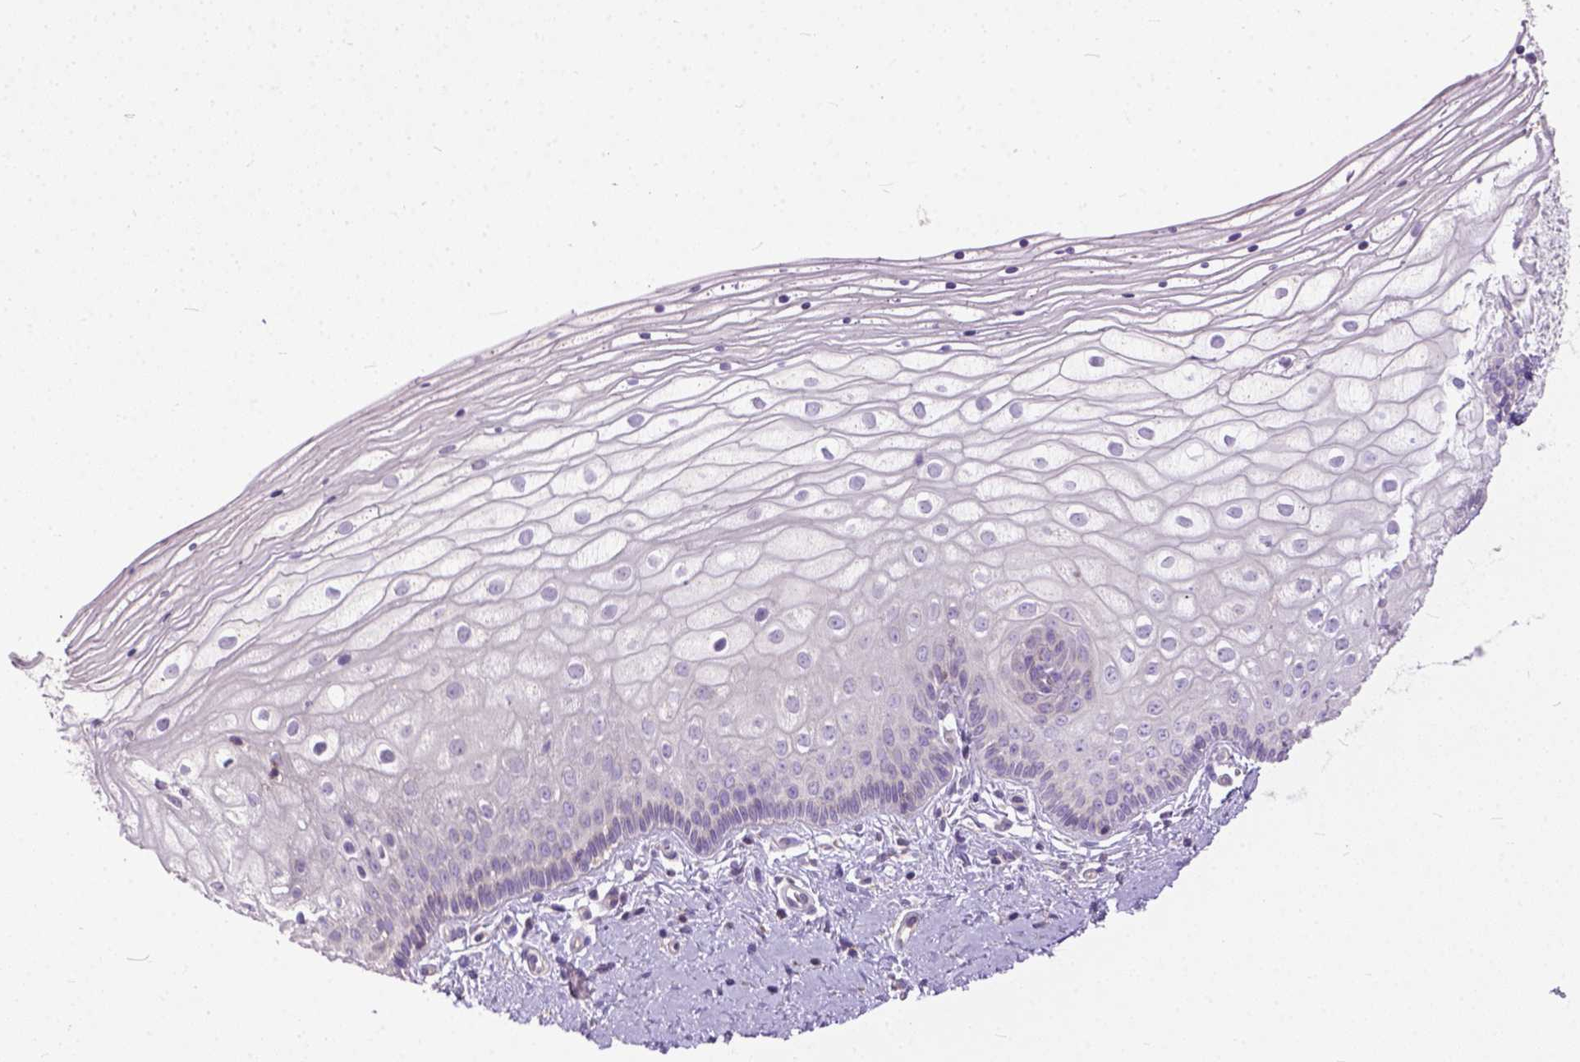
{"staining": {"intensity": "negative", "quantity": "none", "location": "none"}, "tissue": "vagina", "cell_type": "Squamous epithelial cells", "image_type": "normal", "snomed": [{"axis": "morphology", "description": "Normal tissue, NOS"}, {"axis": "topography", "description": "Vagina"}], "caption": "Protein analysis of normal vagina exhibits no significant staining in squamous epithelial cells.", "gene": "BANF2", "patient": {"sex": "female", "age": 39}}